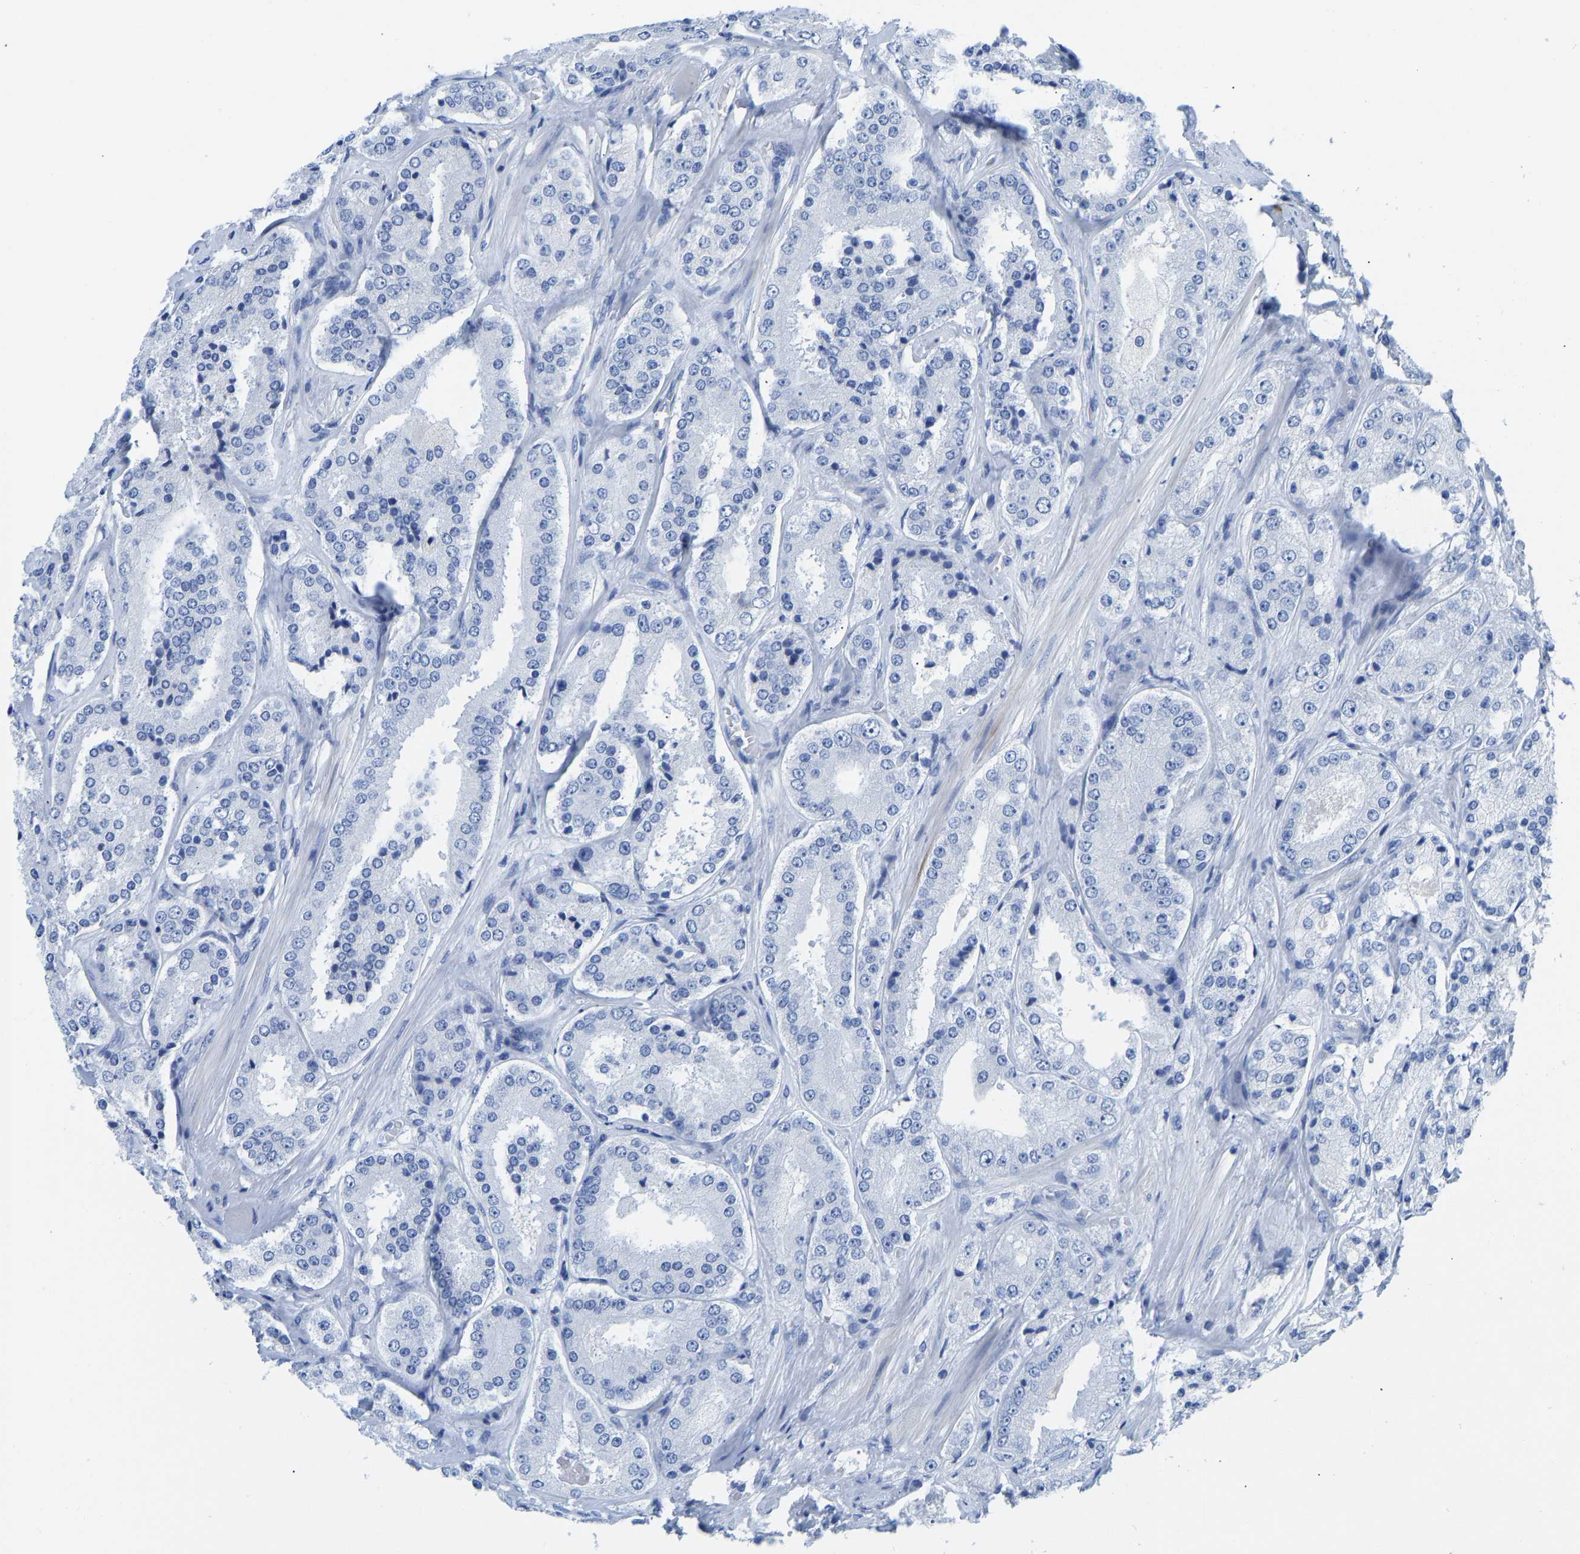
{"staining": {"intensity": "negative", "quantity": "none", "location": "none"}, "tissue": "prostate cancer", "cell_type": "Tumor cells", "image_type": "cancer", "snomed": [{"axis": "morphology", "description": "Adenocarcinoma, High grade"}, {"axis": "topography", "description": "Prostate"}], "caption": "A photomicrograph of prostate cancer stained for a protein exhibits no brown staining in tumor cells.", "gene": "NKAIN3", "patient": {"sex": "male", "age": 65}}